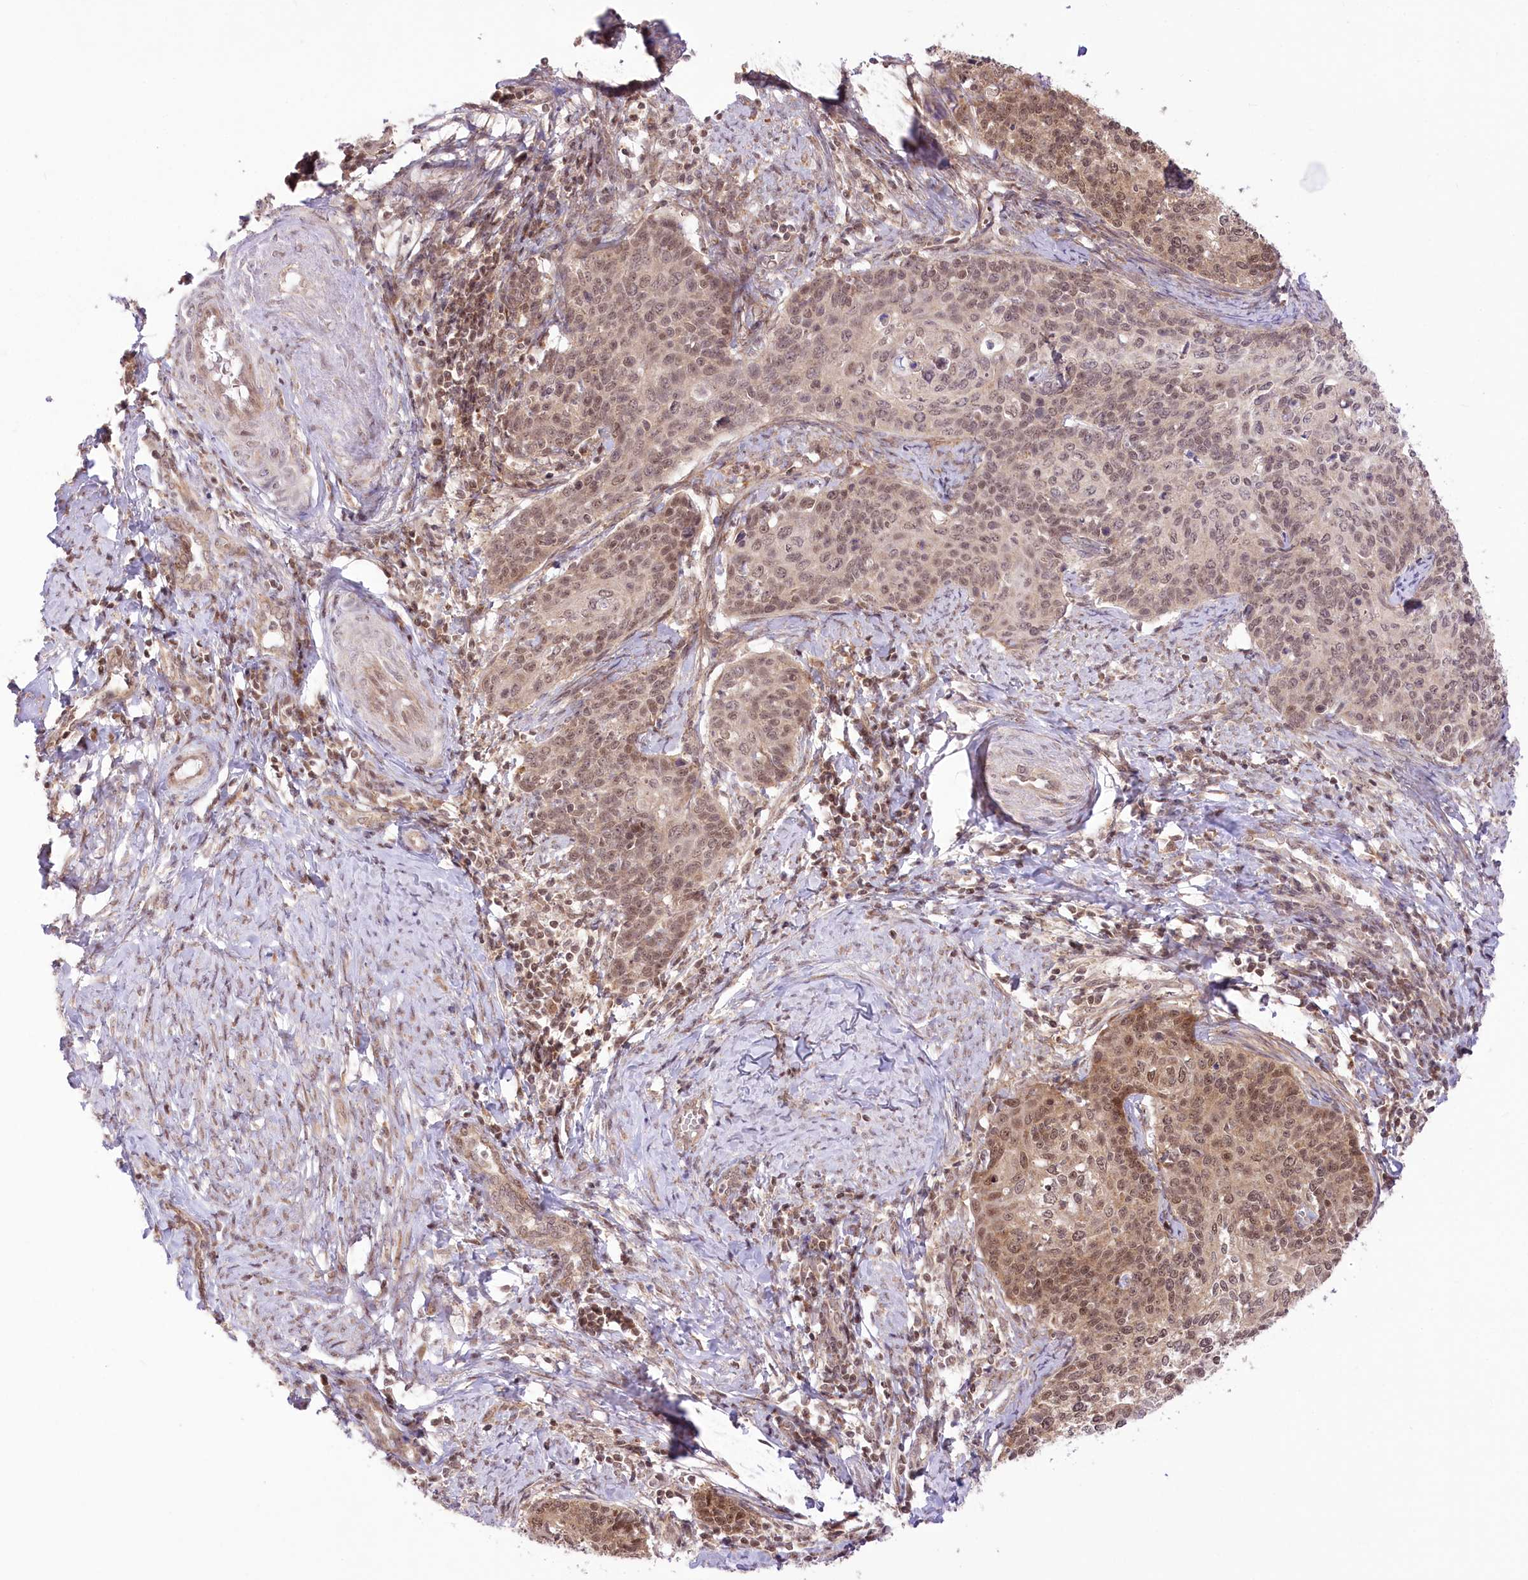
{"staining": {"intensity": "moderate", "quantity": ">75%", "location": "cytoplasmic/membranous,nuclear"}, "tissue": "cervical cancer", "cell_type": "Tumor cells", "image_type": "cancer", "snomed": [{"axis": "morphology", "description": "Squamous cell carcinoma, NOS"}, {"axis": "topography", "description": "Cervix"}], "caption": "Immunohistochemical staining of cervical squamous cell carcinoma displays medium levels of moderate cytoplasmic/membranous and nuclear protein positivity in approximately >75% of tumor cells.", "gene": "ZMAT2", "patient": {"sex": "female", "age": 39}}